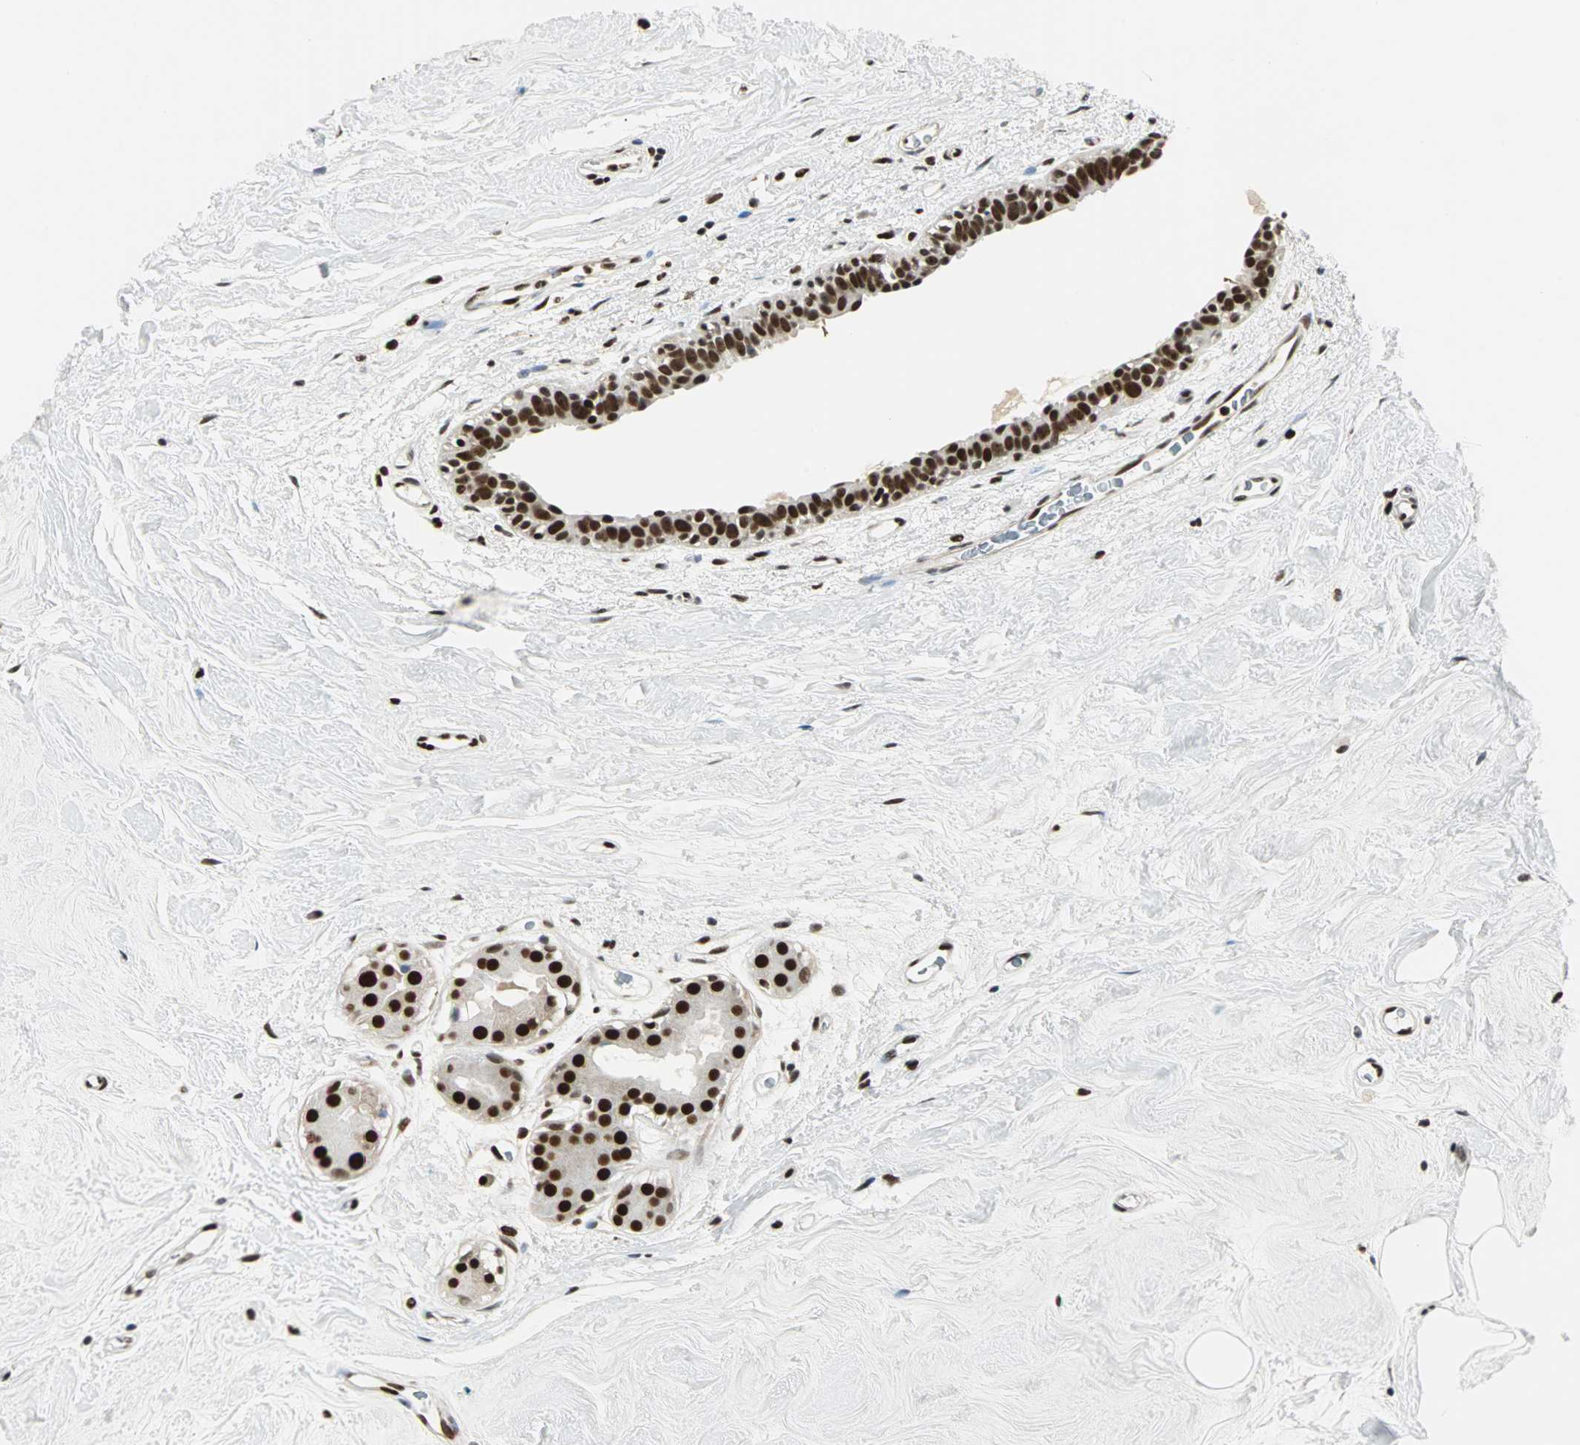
{"staining": {"intensity": "strong", "quantity": ">75%", "location": "nuclear"}, "tissue": "breast cancer", "cell_type": "Tumor cells", "image_type": "cancer", "snomed": [{"axis": "morphology", "description": "Duct carcinoma"}, {"axis": "topography", "description": "Breast"}], "caption": "Human breast infiltrating ductal carcinoma stained for a protein (brown) exhibits strong nuclear positive positivity in about >75% of tumor cells.", "gene": "XRCC4", "patient": {"sex": "female", "age": 40}}